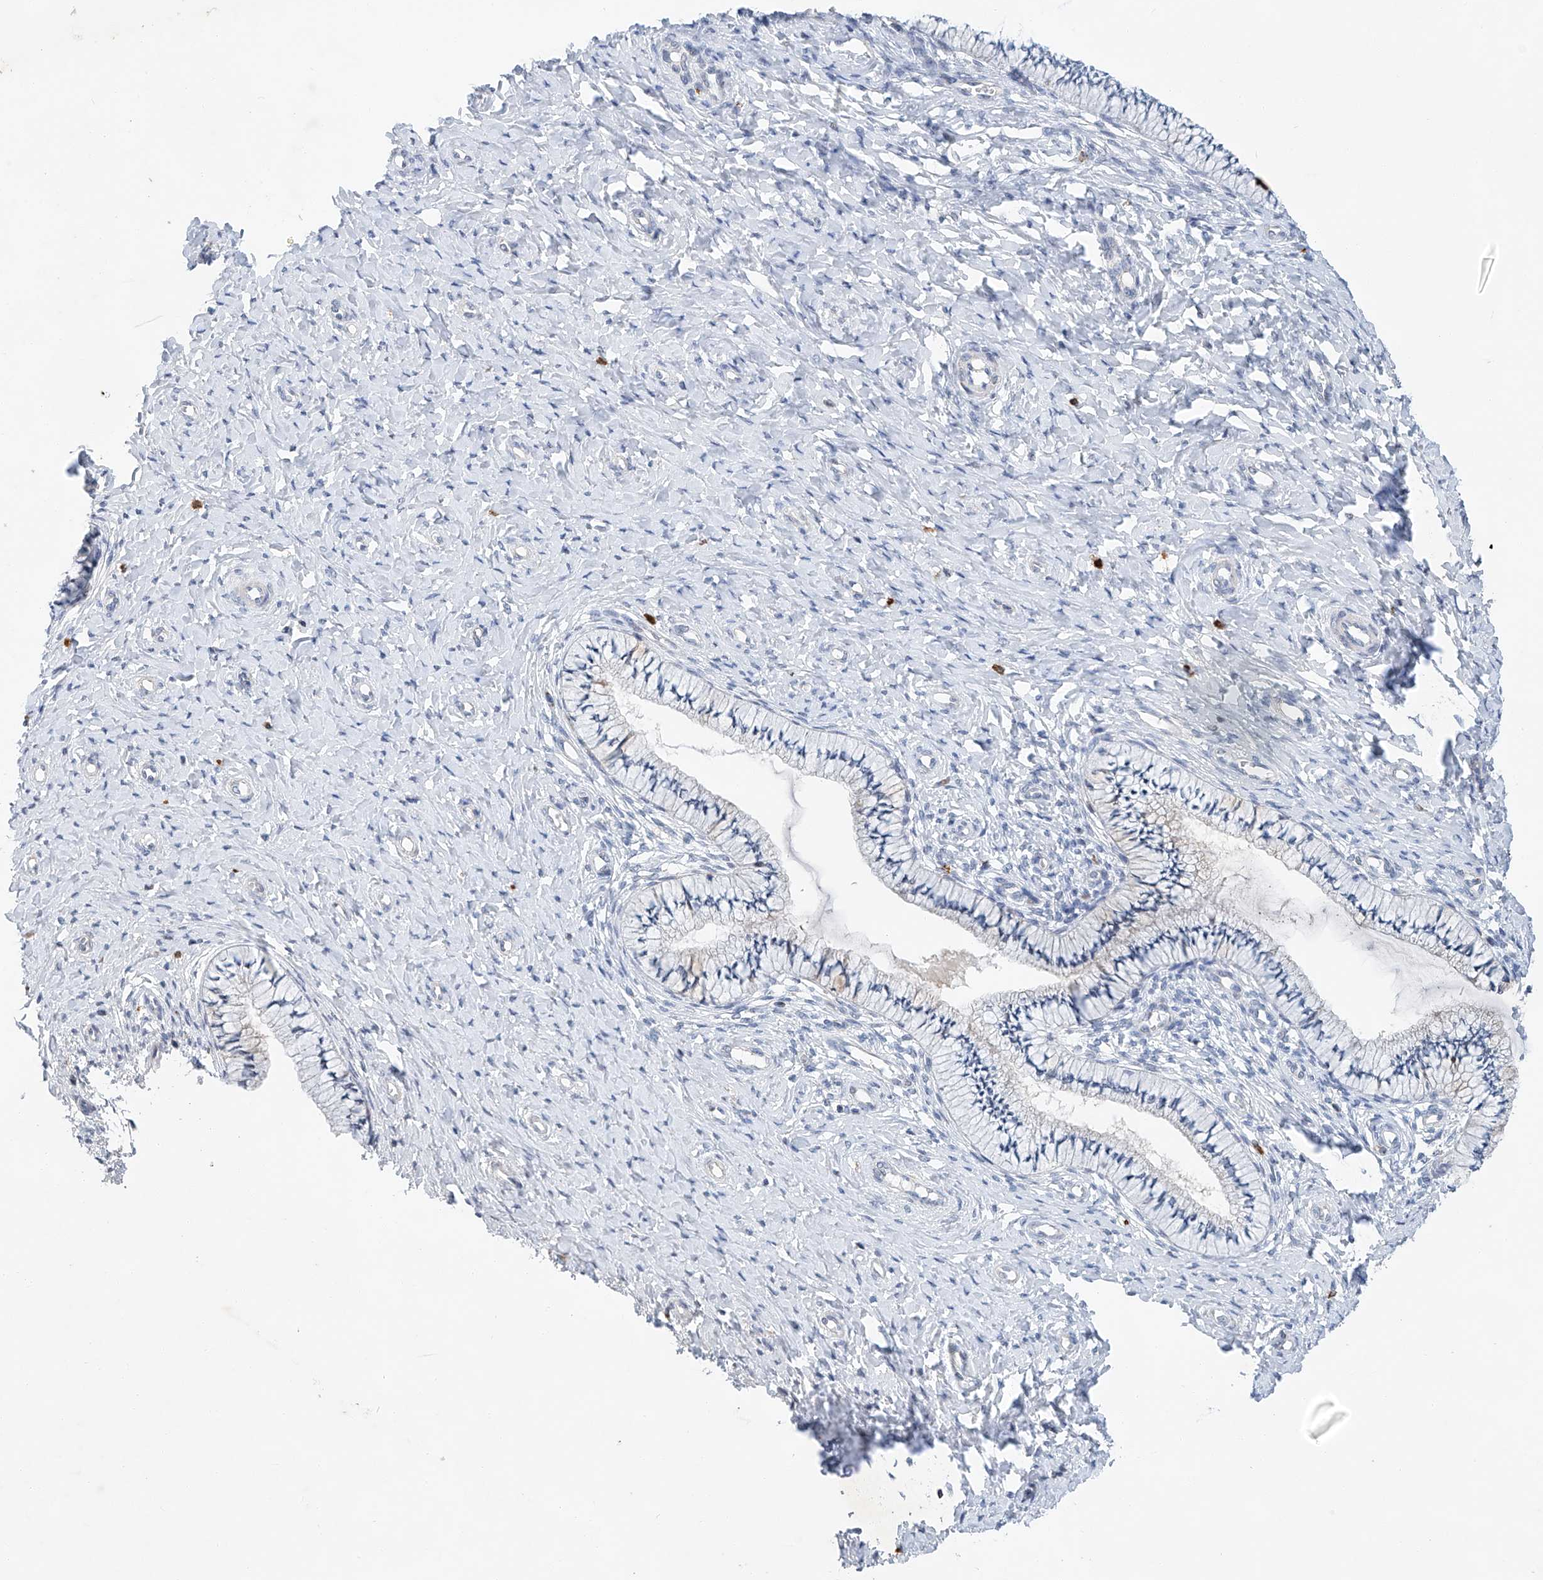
{"staining": {"intensity": "moderate", "quantity": "<25%", "location": "cytoplasmic/membranous"}, "tissue": "cervix", "cell_type": "Glandular cells", "image_type": "normal", "snomed": [{"axis": "morphology", "description": "Normal tissue, NOS"}, {"axis": "topography", "description": "Cervix"}], "caption": "This histopathology image reveals normal cervix stained with immunohistochemistry (IHC) to label a protein in brown. The cytoplasmic/membranous of glandular cells show moderate positivity for the protein. Nuclei are counter-stained blue.", "gene": "KLF15", "patient": {"sex": "female", "age": 36}}